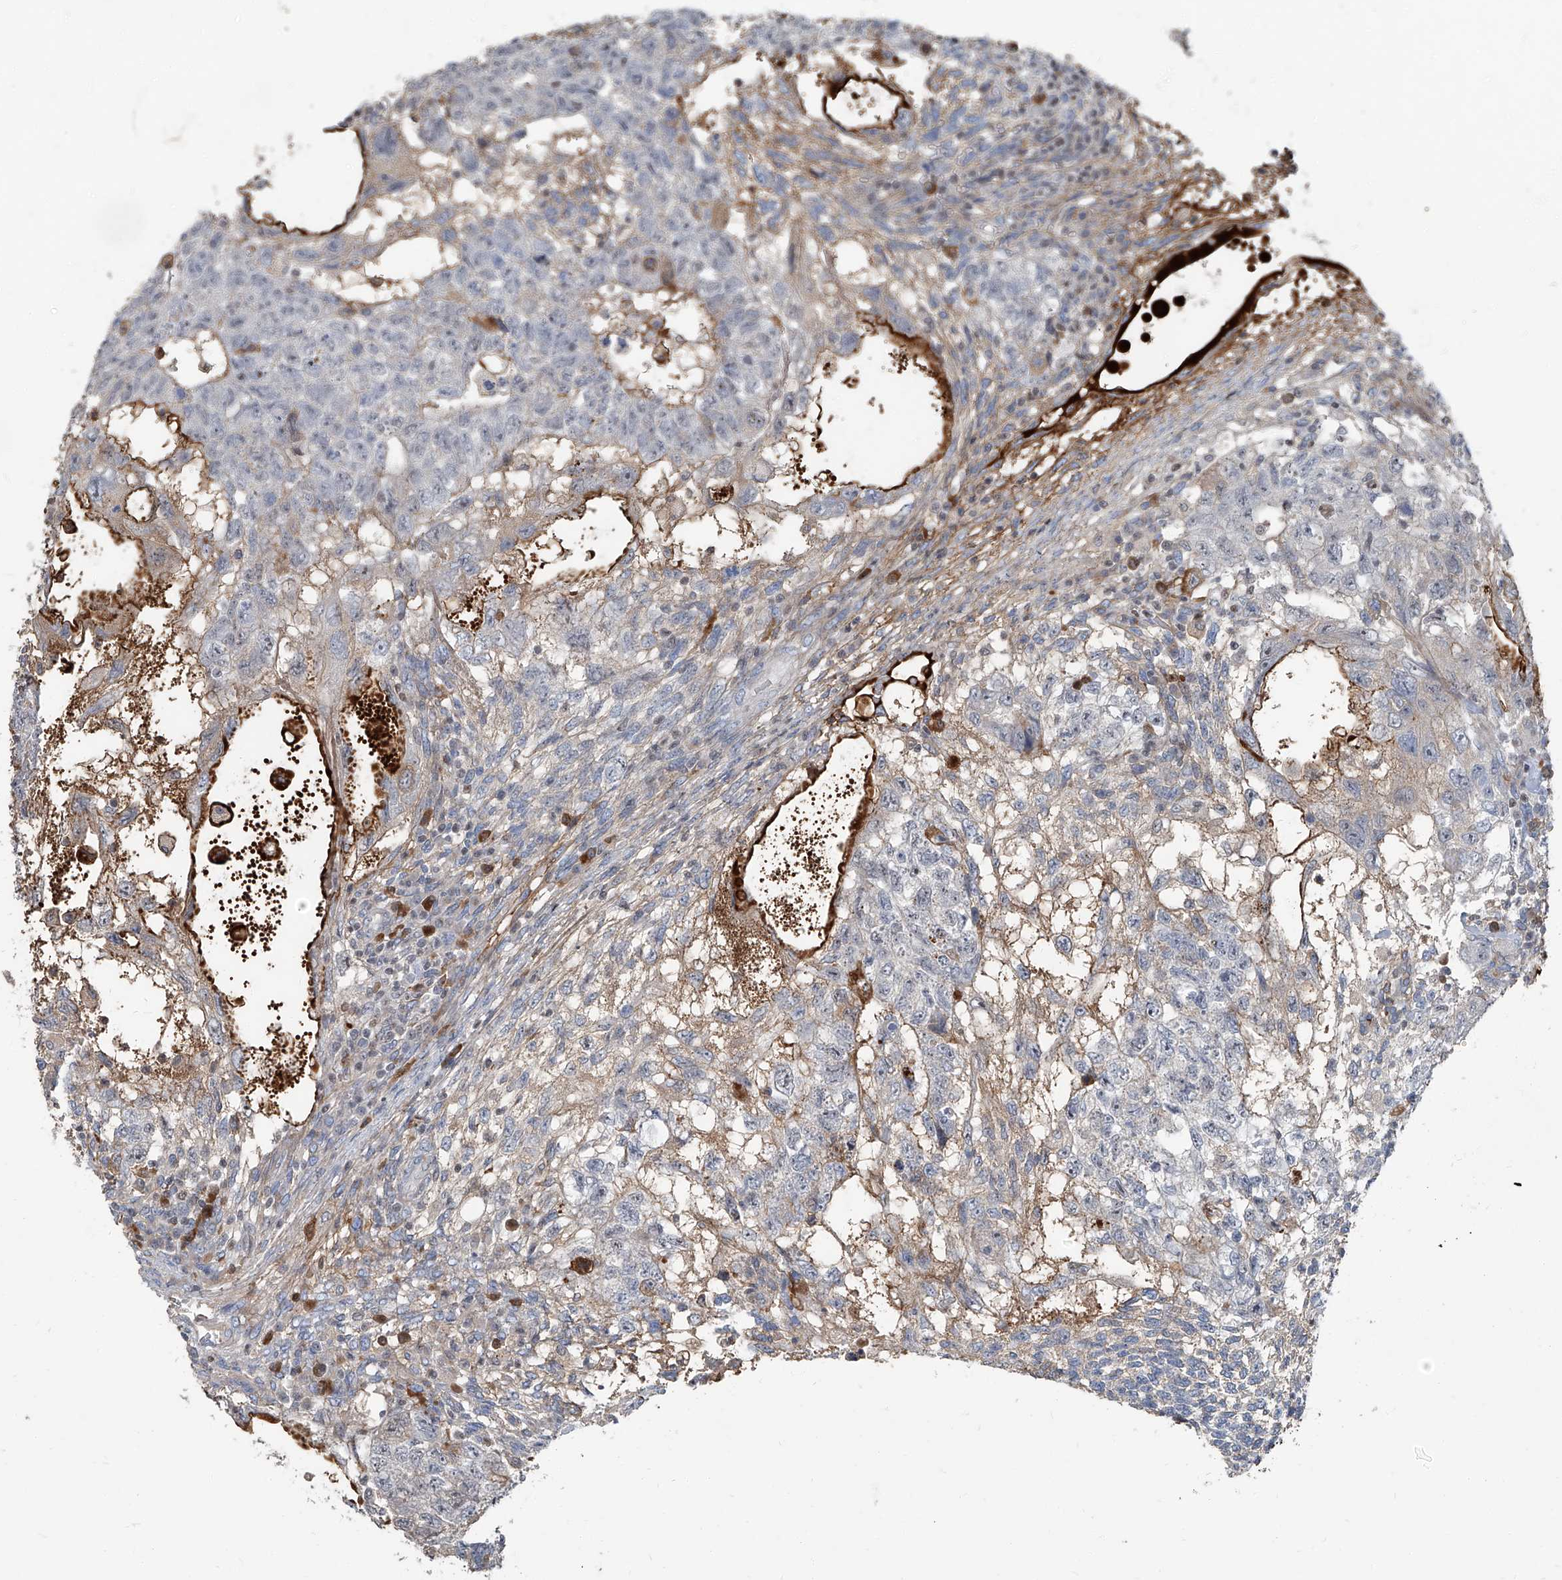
{"staining": {"intensity": "negative", "quantity": "none", "location": "none"}, "tissue": "testis cancer", "cell_type": "Tumor cells", "image_type": "cancer", "snomed": [{"axis": "morphology", "description": "Normal tissue, NOS"}, {"axis": "morphology", "description": "Carcinoma, Embryonal, NOS"}, {"axis": "topography", "description": "Testis"}], "caption": "Tumor cells show no significant protein staining in embryonal carcinoma (testis). (DAB immunohistochemistry (IHC) visualized using brightfield microscopy, high magnification).", "gene": "HOXA3", "patient": {"sex": "male", "age": 36}}